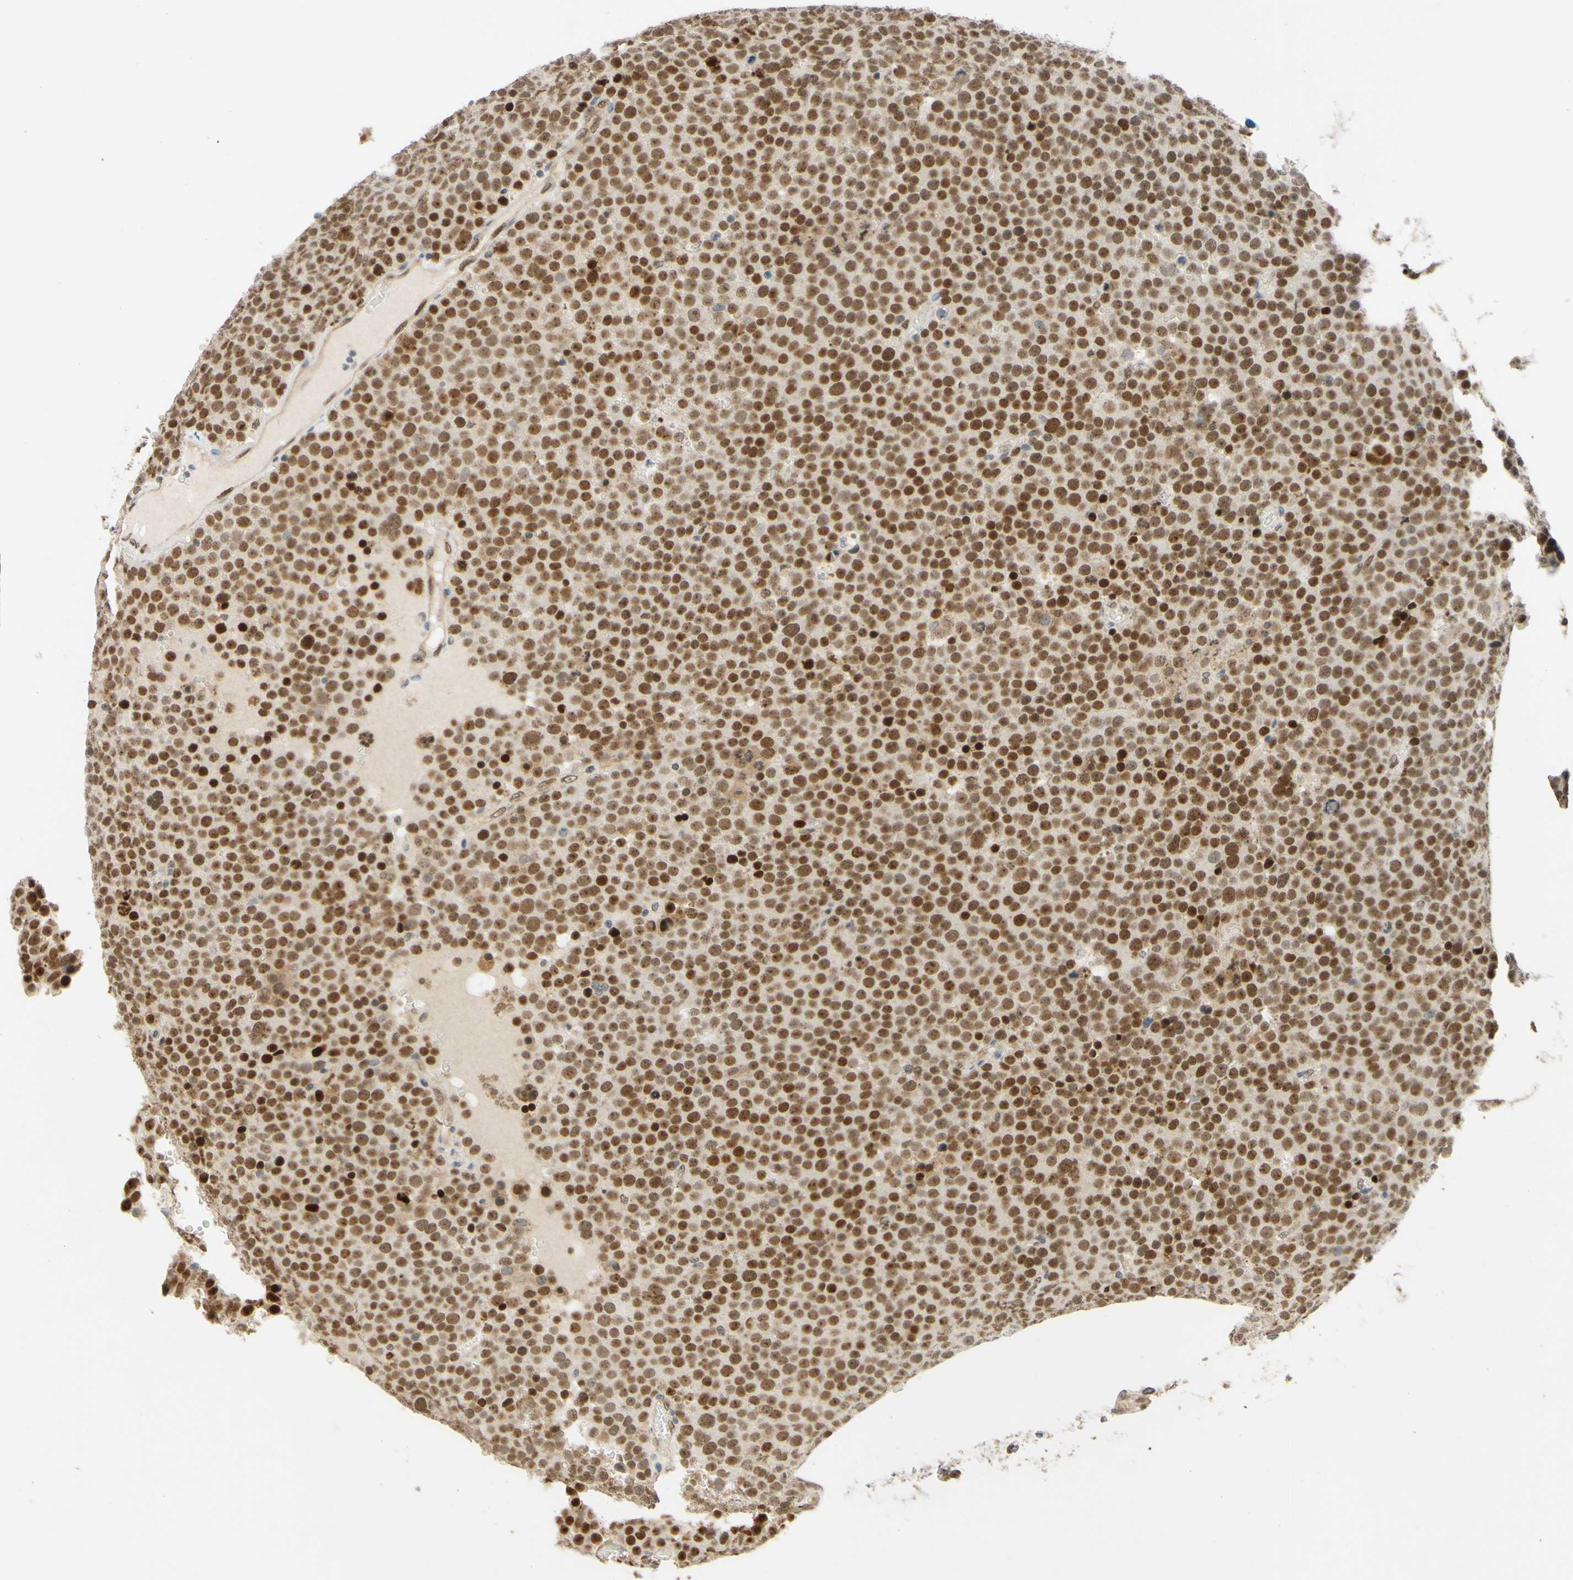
{"staining": {"intensity": "strong", "quantity": ">75%", "location": "nuclear"}, "tissue": "testis cancer", "cell_type": "Tumor cells", "image_type": "cancer", "snomed": [{"axis": "morphology", "description": "Seminoma, NOS"}, {"axis": "topography", "description": "Testis"}], "caption": "Protein analysis of seminoma (testis) tissue demonstrates strong nuclear staining in about >75% of tumor cells.", "gene": "POLB", "patient": {"sex": "male", "age": 71}}